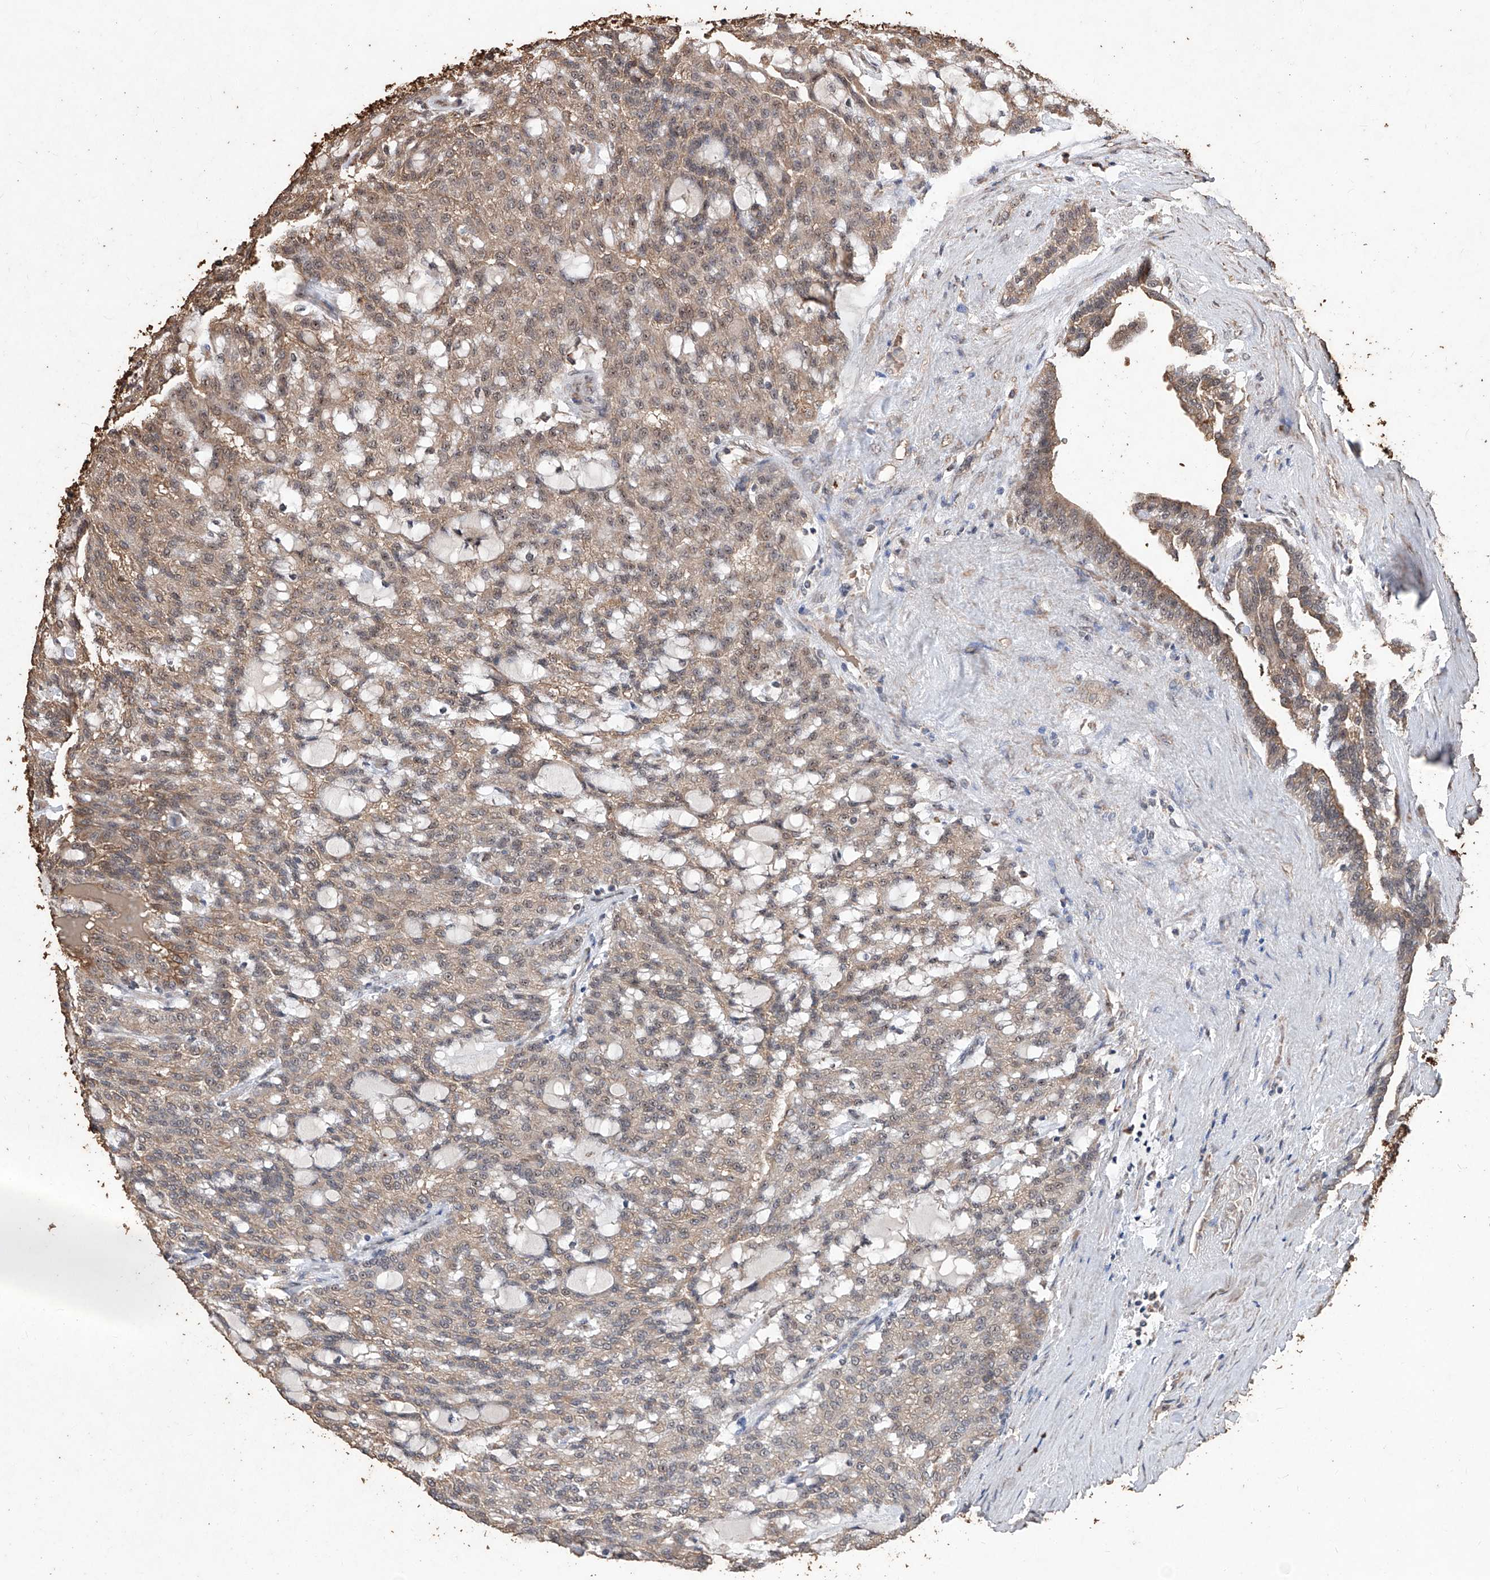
{"staining": {"intensity": "weak", "quantity": ">75%", "location": "cytoplasmic/membranous"}, "tissue": "renal cancer", "cell_type": "Tumor cells", "image_type": "cancer", "snomed": [{"axis": "morphology", "description": "Adenocarcinoma, NOS"}, {"axis": "topography", "description": "Kidney"}], "caption": "A low amount of weak cytoplasmic/membranous expression is identified in approximately >75% of tumor cells in renal cancer tissue.", "gene": "EML1", "patient": {"sex": "male", "age": 63}}